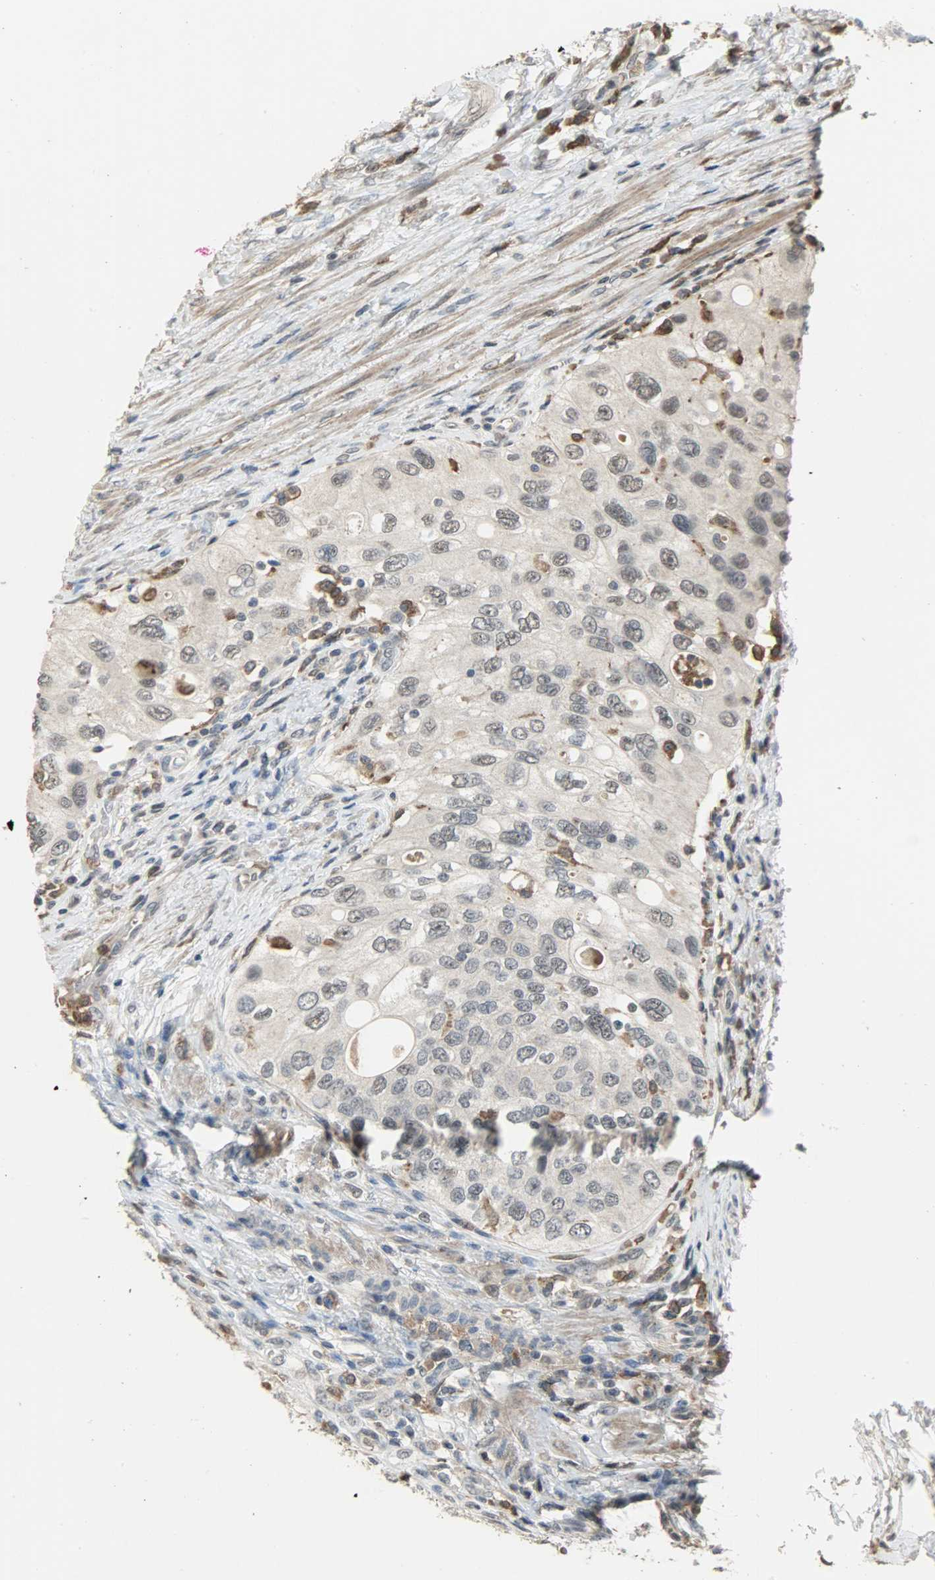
{"staining": {"intensity": "negative", "quantity": "none", "location": "none"}, "tissue": "urothelial cancer", "cell_type": "Tumor cells", "image_type": "cancer", "snomed": [{"axis": "morphology", "description": "Urothelial carcinoma, High grade"}, {"axis": "topography", "description": "Urinary bladder"}], "caption": "High power microscopy photomicrograph of an immunohistochemistry micrograph of urothelial cancer, revealing no significant staining in tumor cells.", "gene": "SKAP2", "patient": {"sex": "female", "age": 56}}